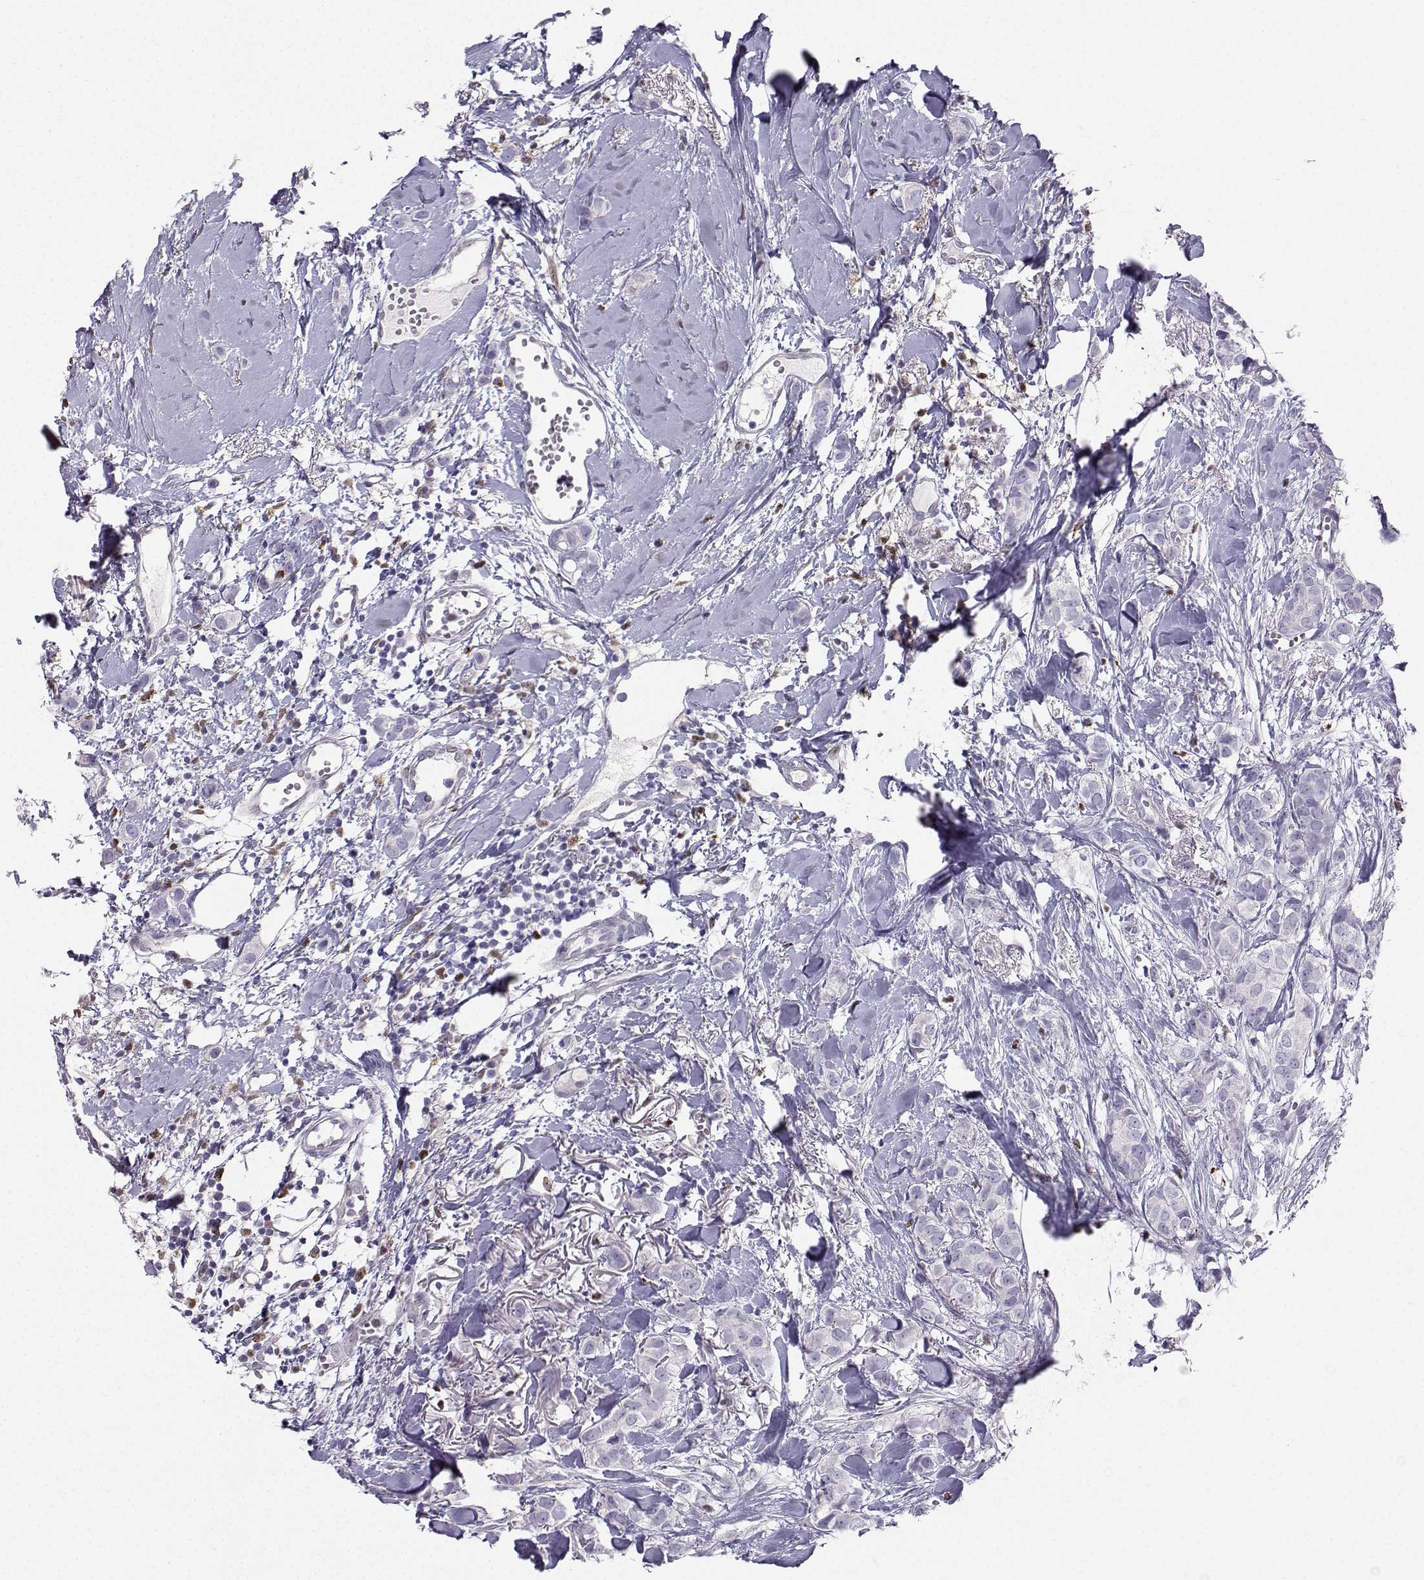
{"staining": {"intensity": "negative", "quantity": "none", "location": "none"}, "tissue": "breast cancer", "cell_type": "Tumor cells", "image_type": "cancer", "snomed": [{"axis": "morphology", "description": "Duct carcinoma"}, {"axis": "topography", "description": "Breast"}], "caption": "A histopathology image of invasive ductal carcinoma (breast) stained for a protein displays no brown staining in tumor cells.", "gene": "DCLK3", "patient": {"sex": "female", "age": 85}}